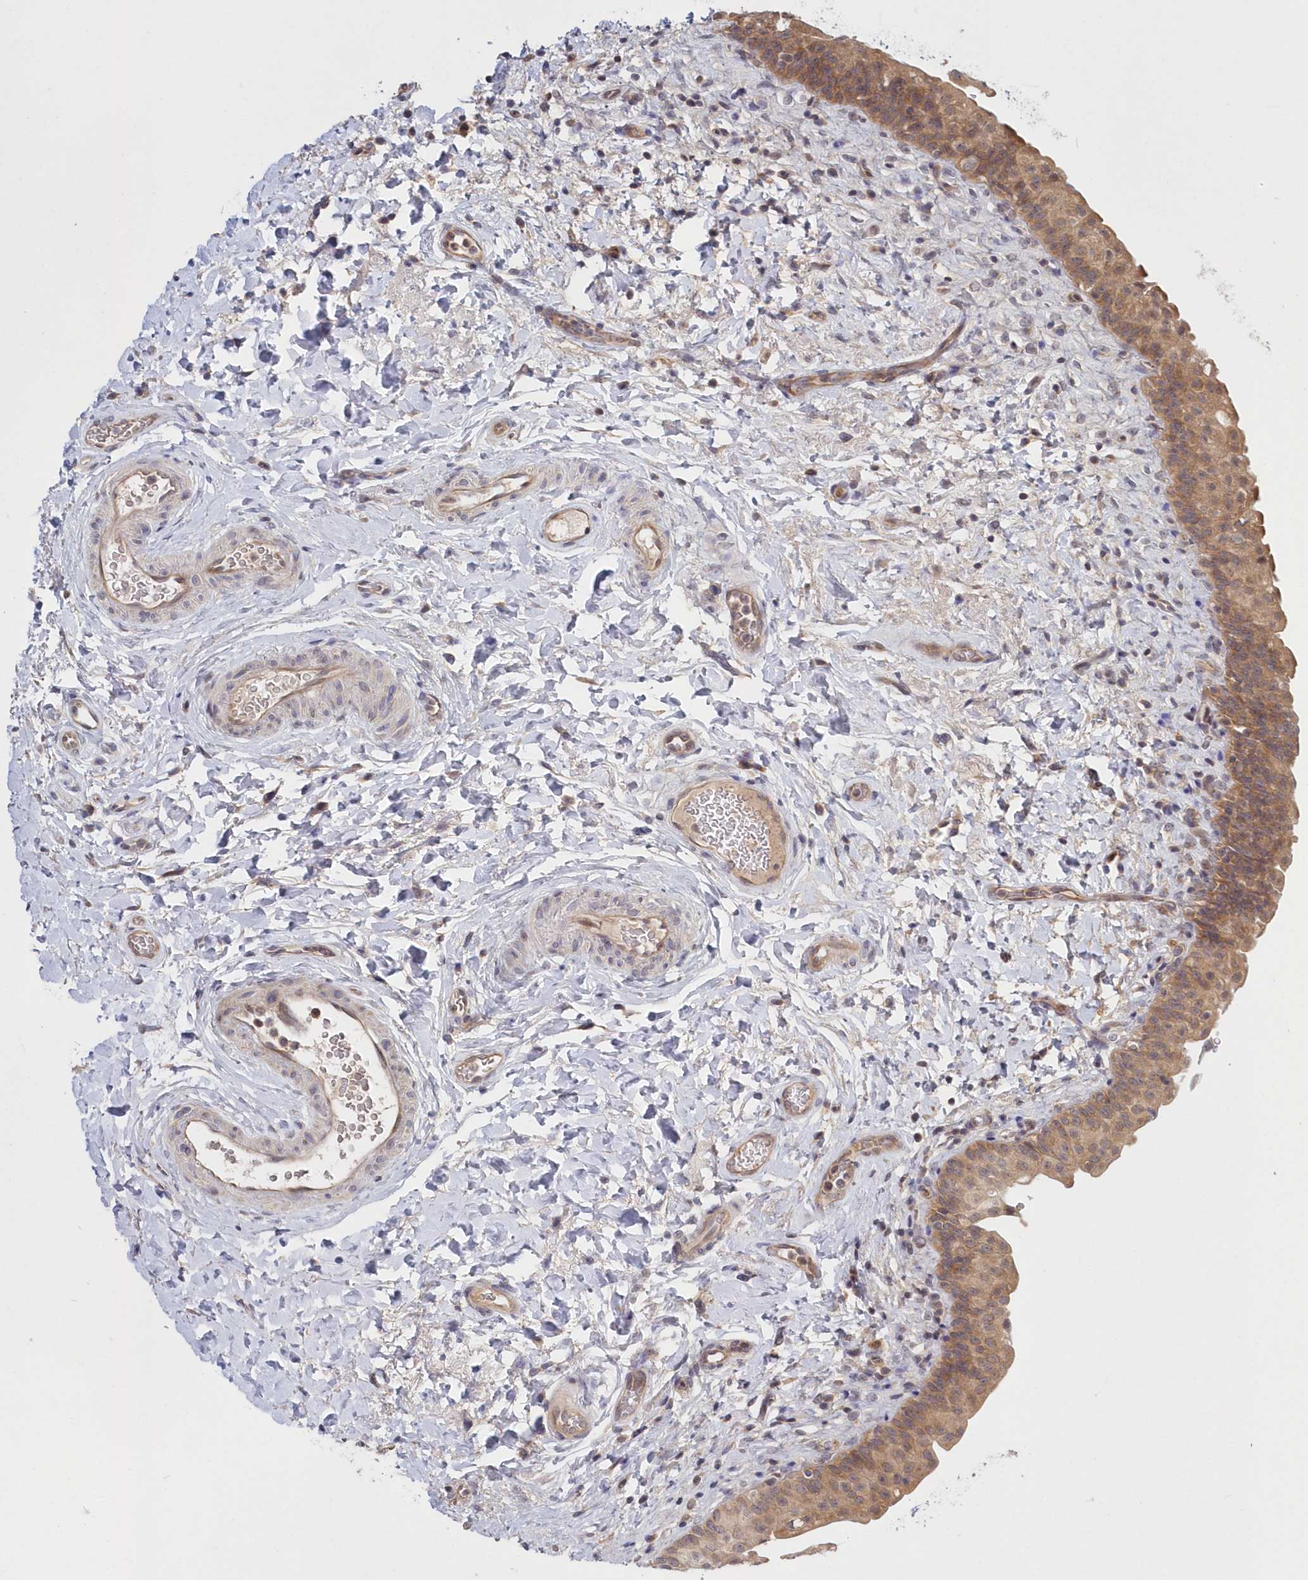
{"staining": {"intensity": "moderate", "quantity": ">75%", "location": "cytoplasmic/membranous"}, "tissue": "urinary bladder", "cell_type": "Urothelial cells", "image_type": "normal", "snomed": [{"axis": "morphology", "description": "Normal tissue, NOS"}, {"axis": "topography", "description": "Urinary bladder"}], "caption": "DAB (3,3'-diaminobenzidine) immunohistochemical staining of unremarkable urinary bladder demonstrates moderate cytoplasmic/membranous protein positivity in about >75% of urothelial cells.", "gene": "KATNA1", "patient": {"sex": "male", "age": 83}}